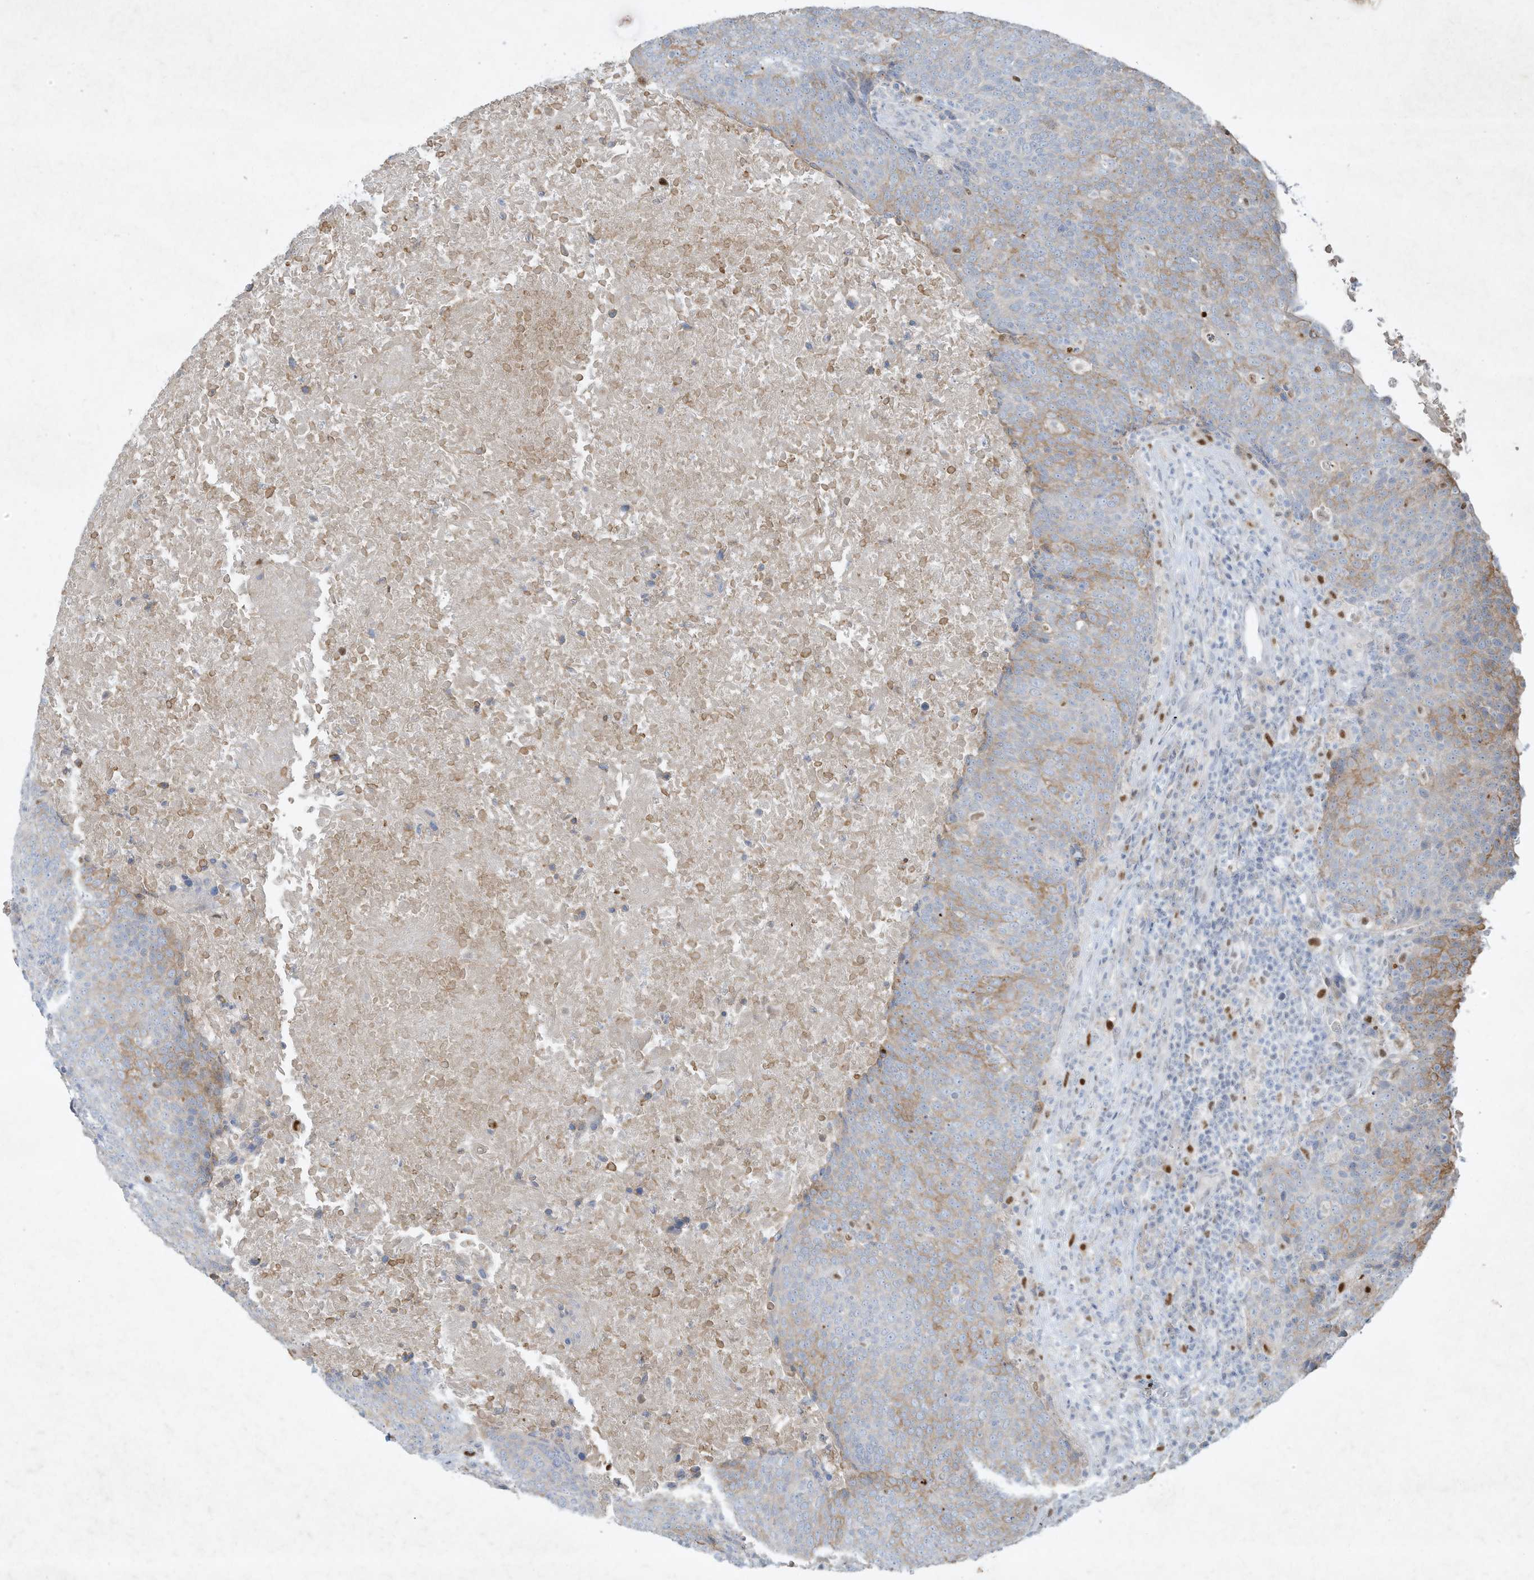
{"staining": {"intensity": "moderate", "quantity": "<25%", "location": "cytoplasmic/membranous"}, "tissue": "head and neck cancer", "cell_type": "Tumor cells", "image_type": "cancer", "snomed": [{"axis": "morphology", "description": "Squamous cell carcinoma, NOS"}, {"axis": "morphology", "description": "Squamous cell carcinoma, metastatic, NOS"}, {"axis": "topography", "description": "Lymph node"}, {"axis": "topography", "description": "Head-Neck"}], "caption": "Brown immunohistochemical staining in squamous cell carcinoma (head and neck) exhibits moderate cytoplasmic/membranous positivity in approximately <25% of tumor cells.", "gene": "TUBE1", "patient": {"sex": "male", "age": 62}}